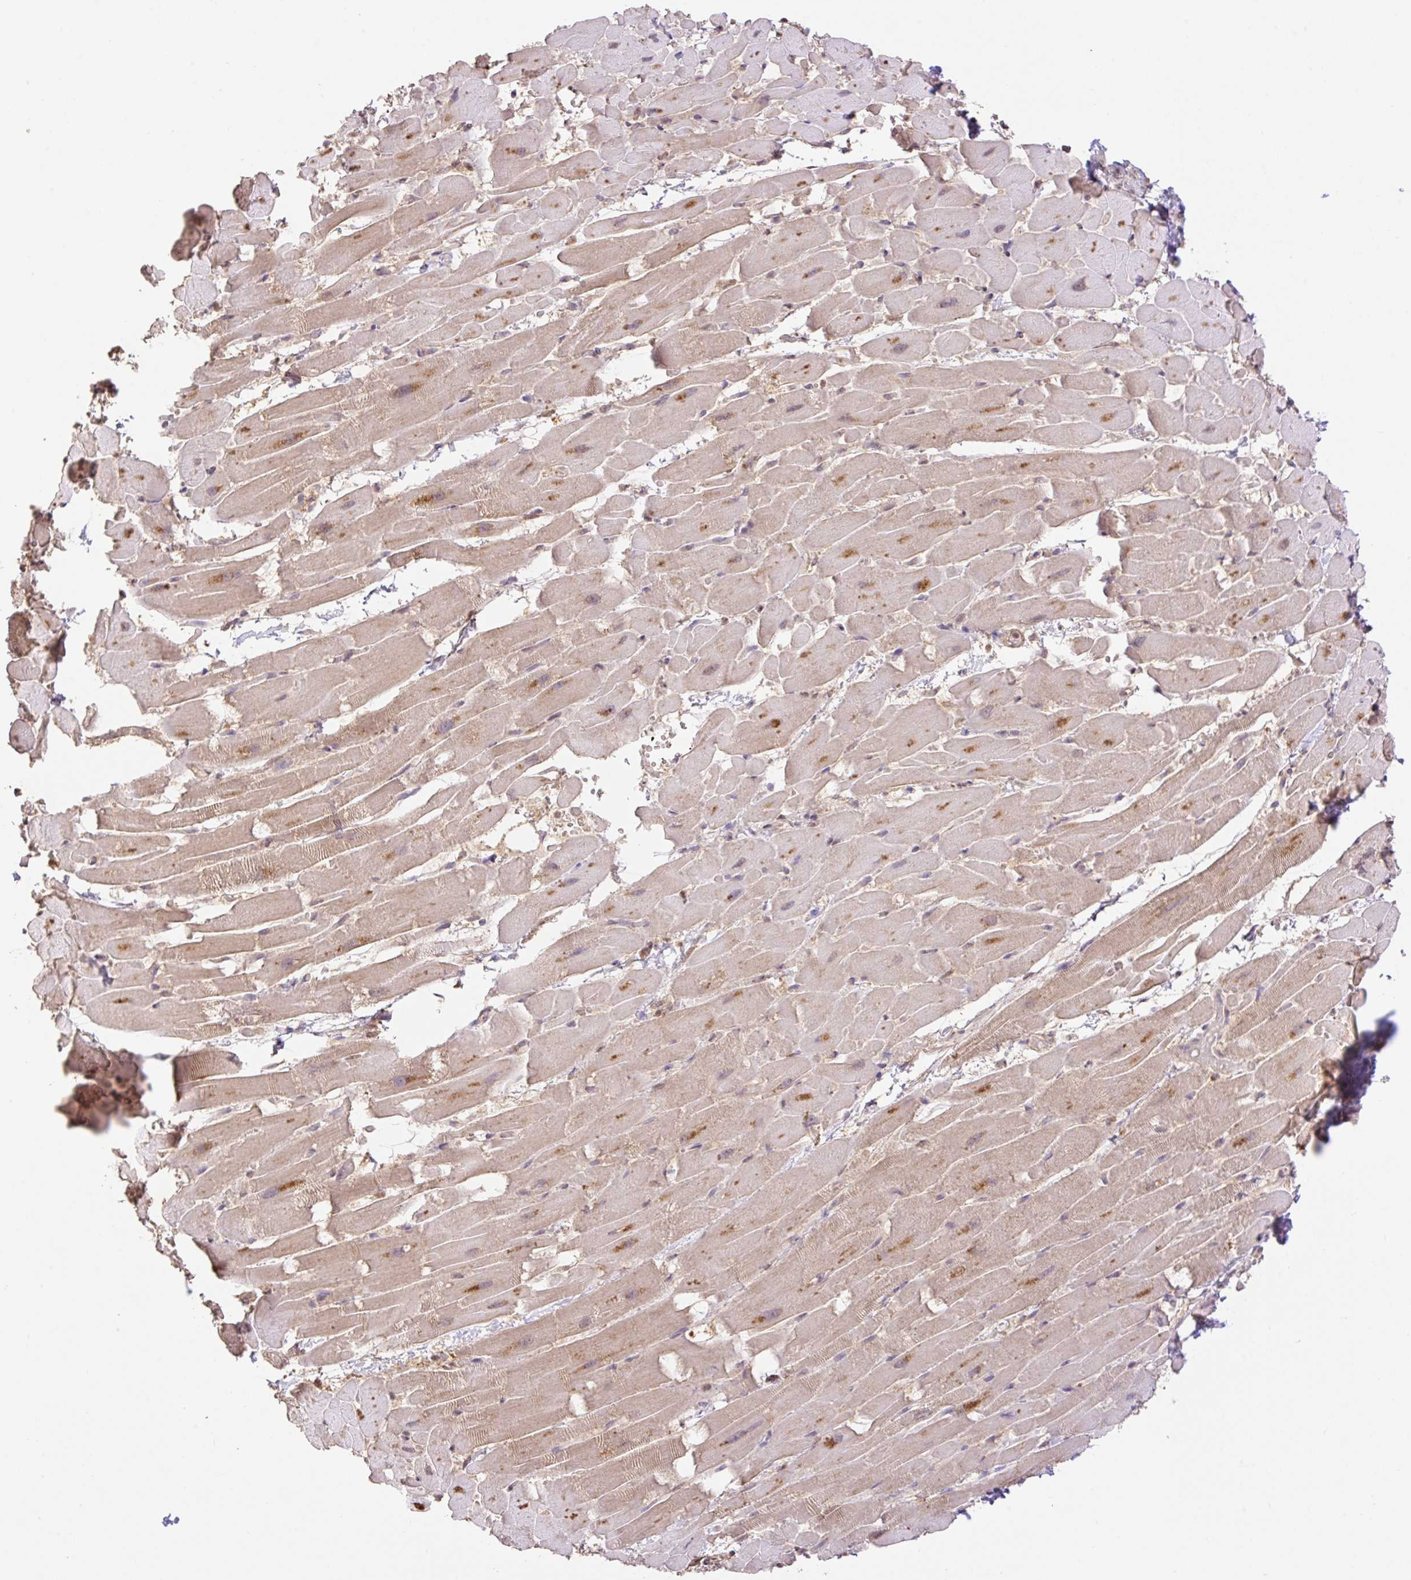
{"staining": {"intensity": "moderate", "quantity": "25%-75%", "location": "cytoplasmic/membranous,nuclear"}, "tissue": "heart muscle", "cell_type": "Cardiomyocytes", "image_type": "normal", "snomed": [{"axis": "morphology", "description": "Normal tissue, NOS"}, {"axis": "topography", "description": "Heart"}], "caption": "Immunohistochemistry (IHC) (DAB (3,3'-diaminobenzidine)) staining of normal human heart muscle shows moderate cytoplasmic/membranous,nuclear protein positivity in about 25%-75% of cardiomyocytes.", "gene": "VPS25", "patient": {"sex": "male", "age": 37}}